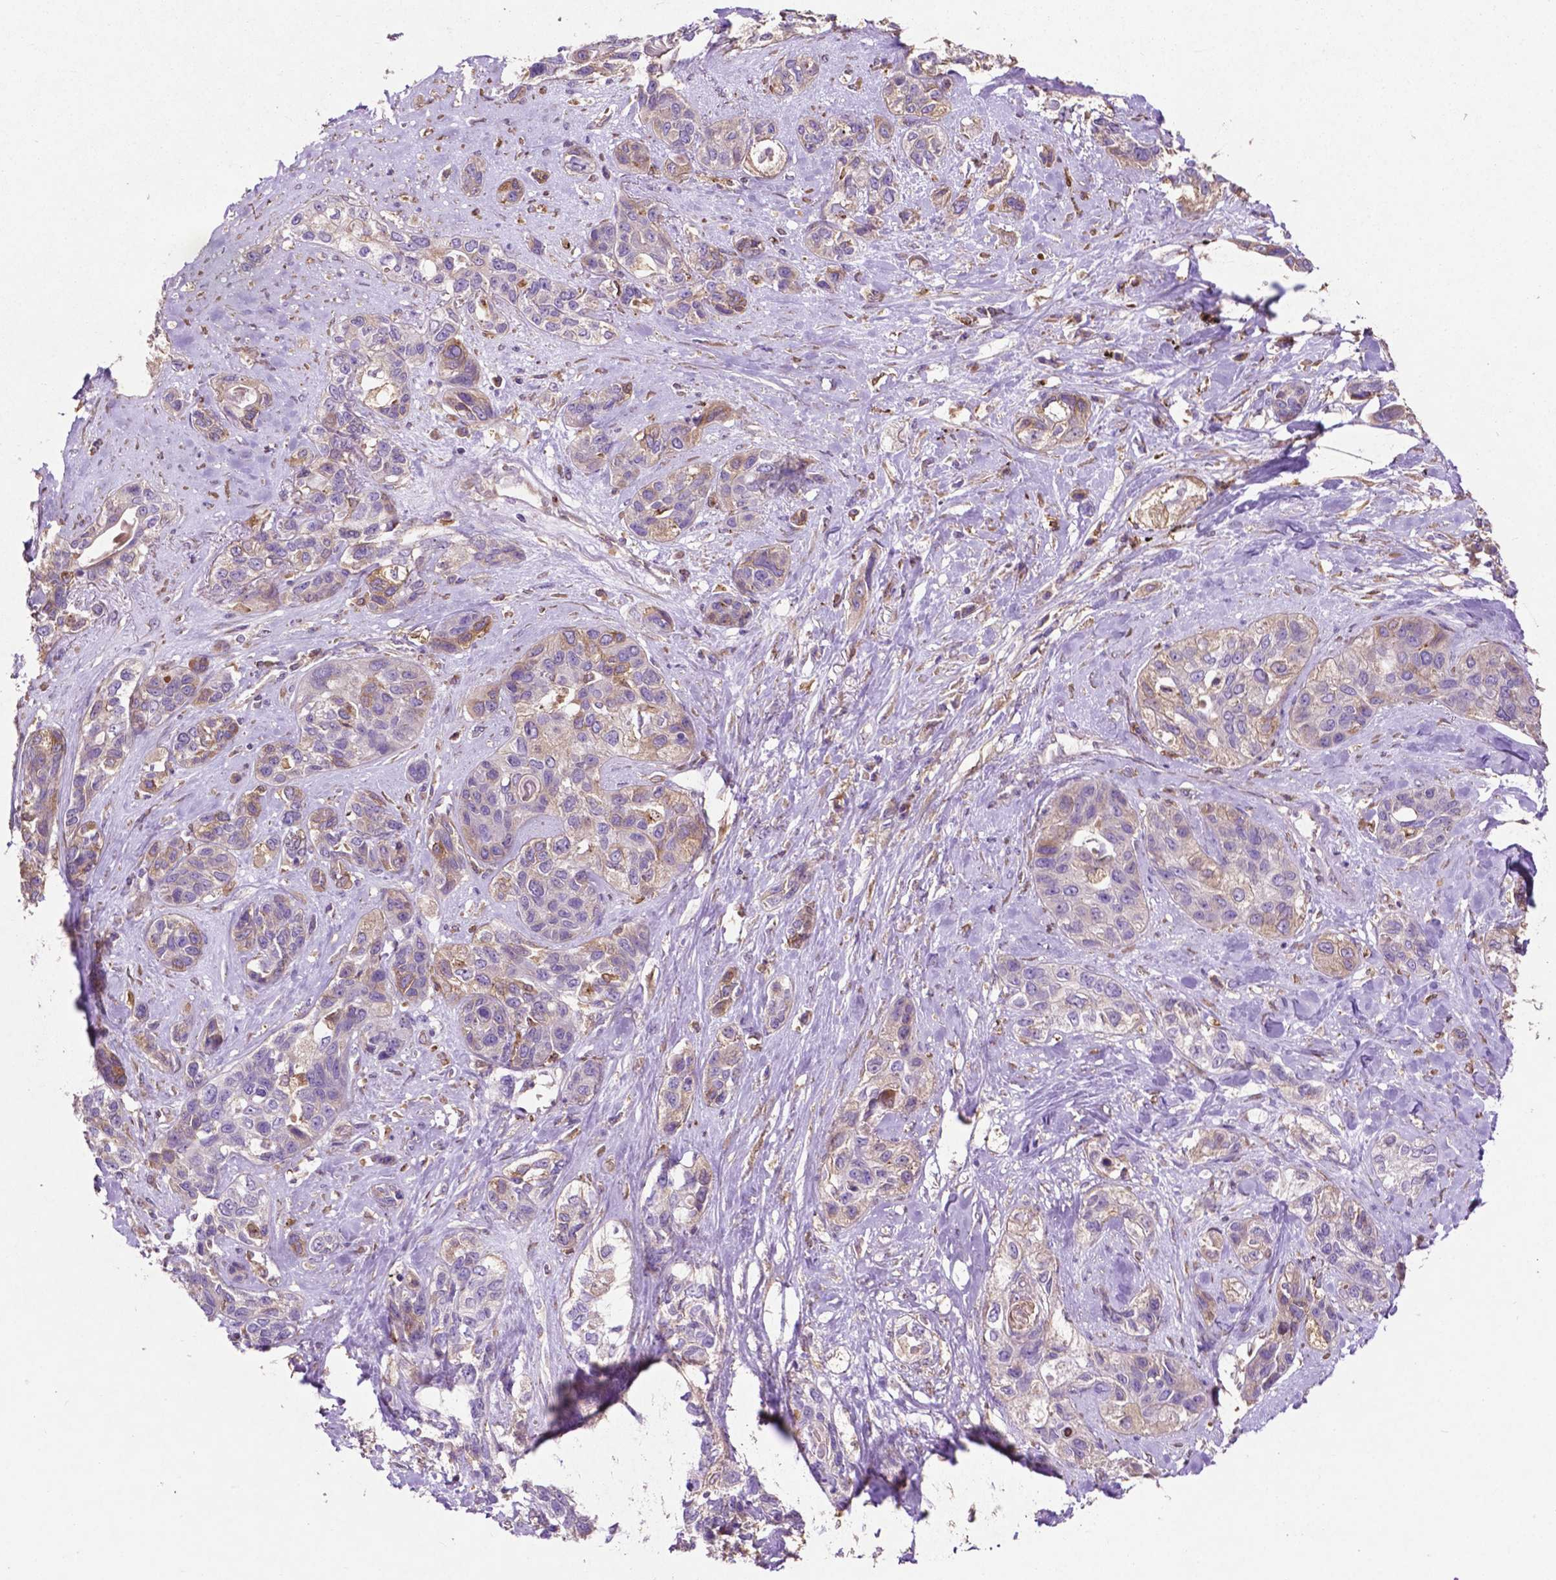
{"staining": {"intensity": "weak", "quantity": "<25%", "location": "cytoplasmic/membranous"}, "tissue": "lung cancer", "cell_type": "Tumor cells", "image_type": "cancer", "snomed": [{"axis": "morphology", "description": "Squamous cell carcinoma, NOS"}, {"axis": "topography", "description": "Lung"}], "caption": "Tumor cells are negative for brown protein staining in lung squamous cell carcinoma. (Immunohistochemistry, brightfield microscopy, high magnification).", "gene": "MBTPS1", "patient": {"sex": "female", "age": 70}}